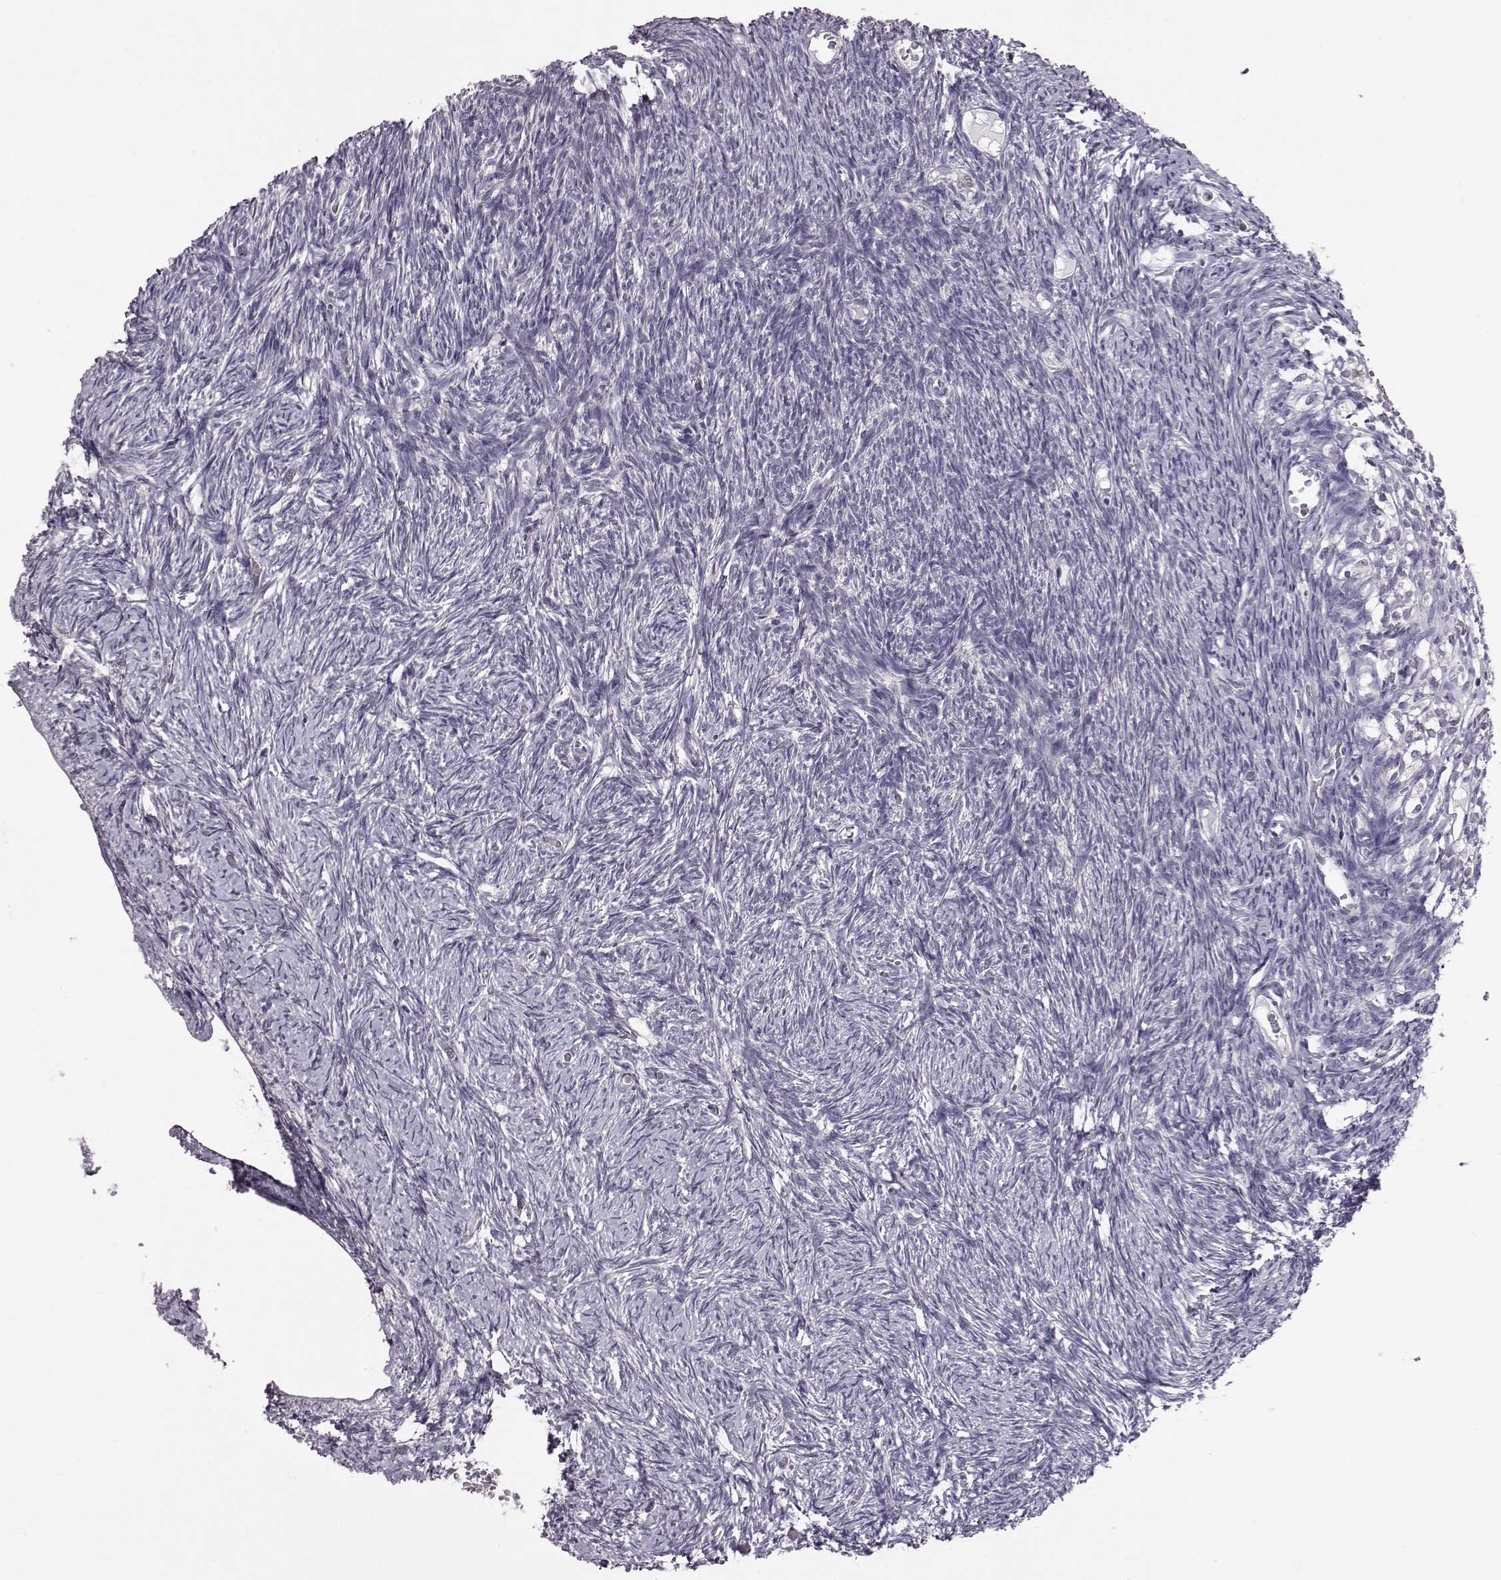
{"staining": {"intensity": "negative", "quantity": "none", "location": "none"}, "tissue": "ovary", "cell_type": "Ovarian stroma cells", "image_type": "normal", "snomed": [{"axis": "morphology", "description": "Normal tissue, NOS"}, {"axis": "topography", "description": "Ovary"}], "caption": "Photomicrograph shows no significant protein staining in ovarian stroma cells of unremarkable ovary. (DAB (3,3'-diaminobenzidine) IHC, high magnification).", "gene": "C10orf62", "patient": {"sex": "female", "age": 39}}